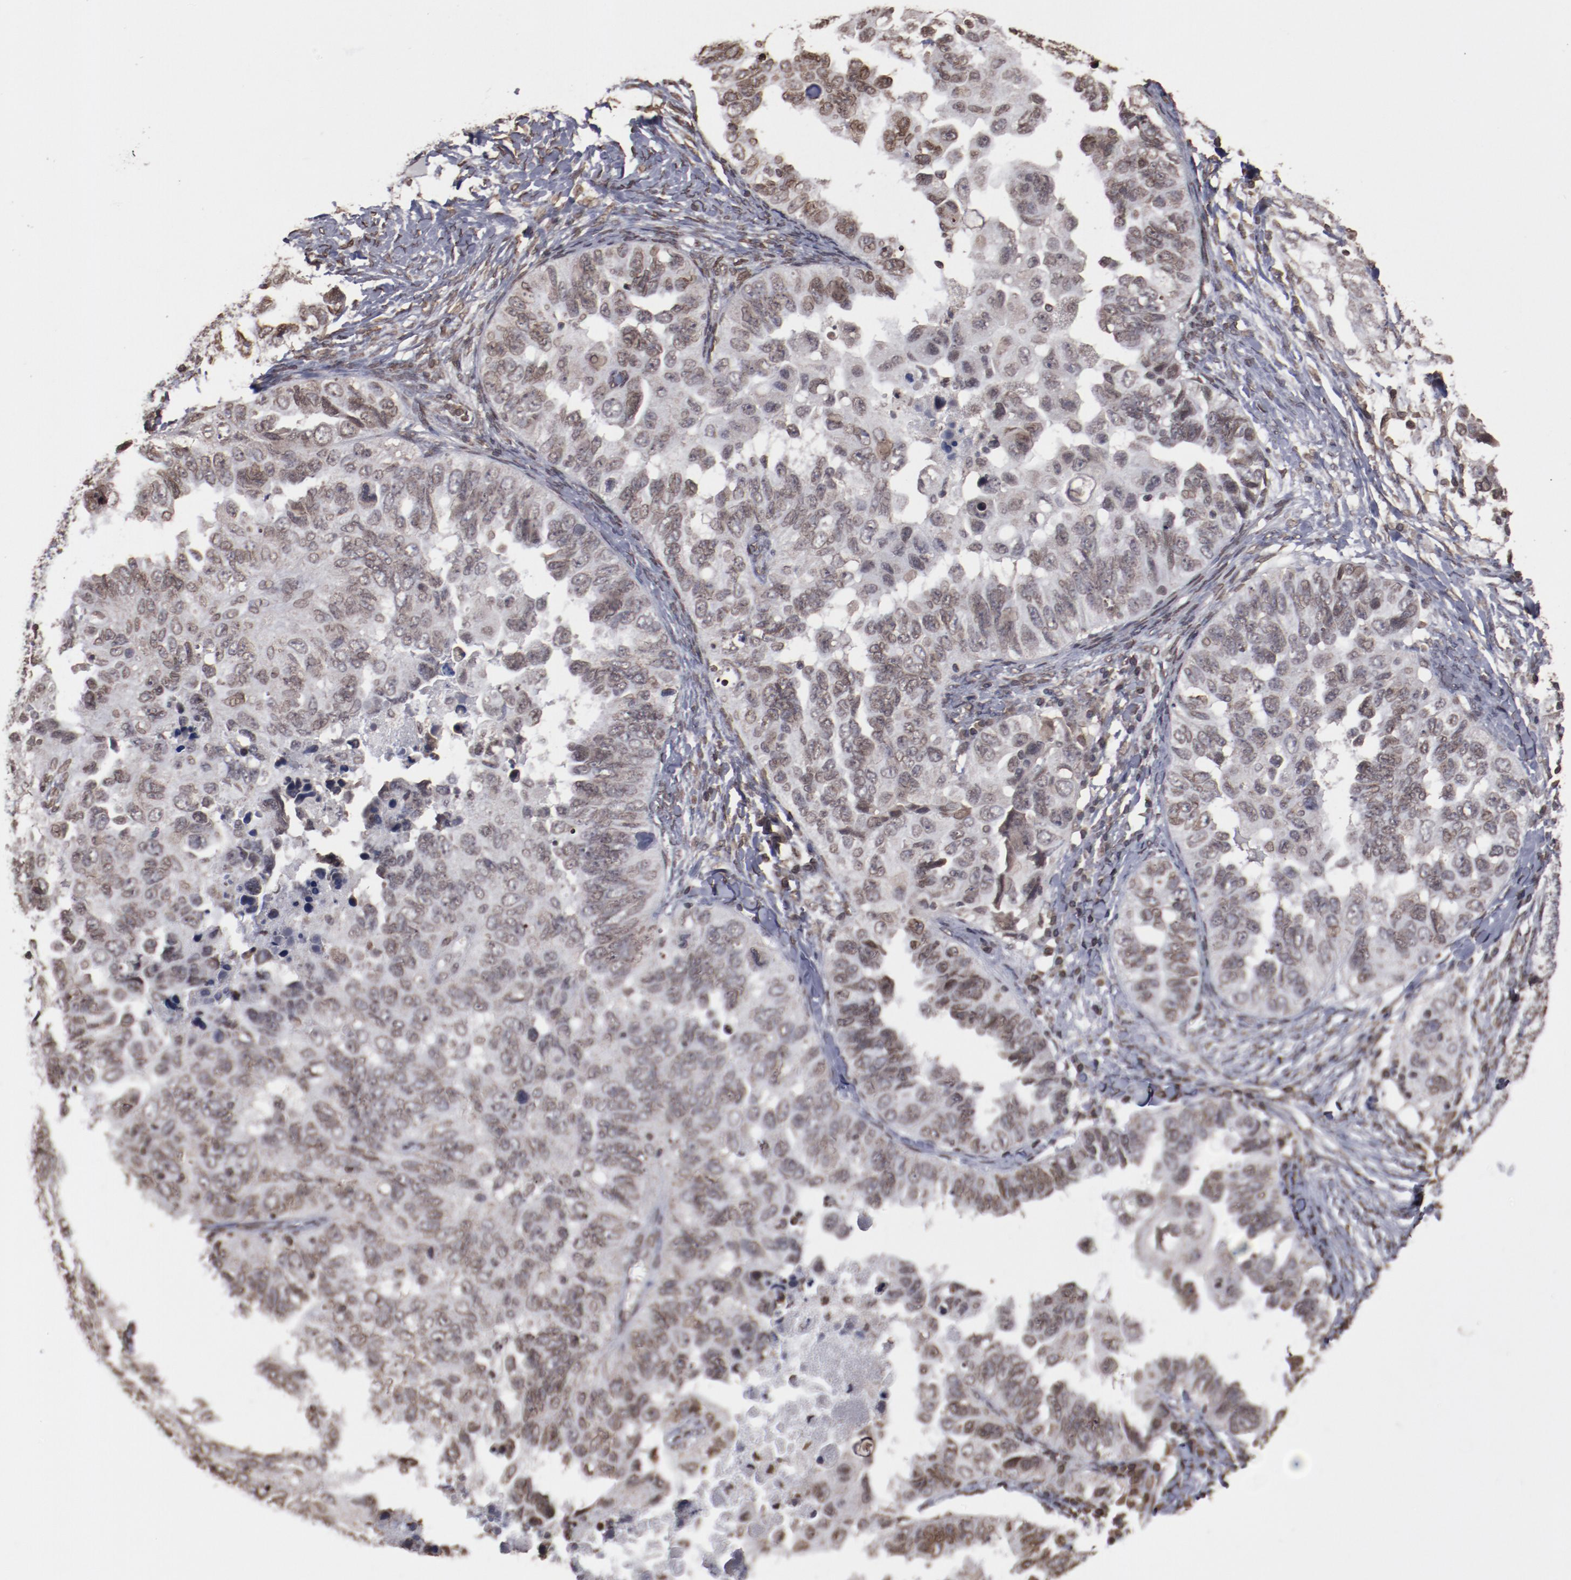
{"staining": {"intensity": "weak", "quantity": ">75%", "location": "nuclear"}, "tissue": "ovarian cancer", "cell_type": "Tumor cells", "image_type": "cancer", "snomed": [{"axis": "morphology", "description": "Cystadenocarcinoma, serous, NOS"}, {"axis": "topography", "description": "Ovary"}], "caption": "Ovarian cancer (serous cystadenocarcinoma) tissue displays weak nuclear positivity in about >75% of tumor cells Using DAB (3,3'-diaminobenzidine) (brown) and hematoxylin (blue) stains, captured at high magnification using brightfield microscopy.", "gene": "AKT1", "patient": {"sex": "female", "age": 82}}